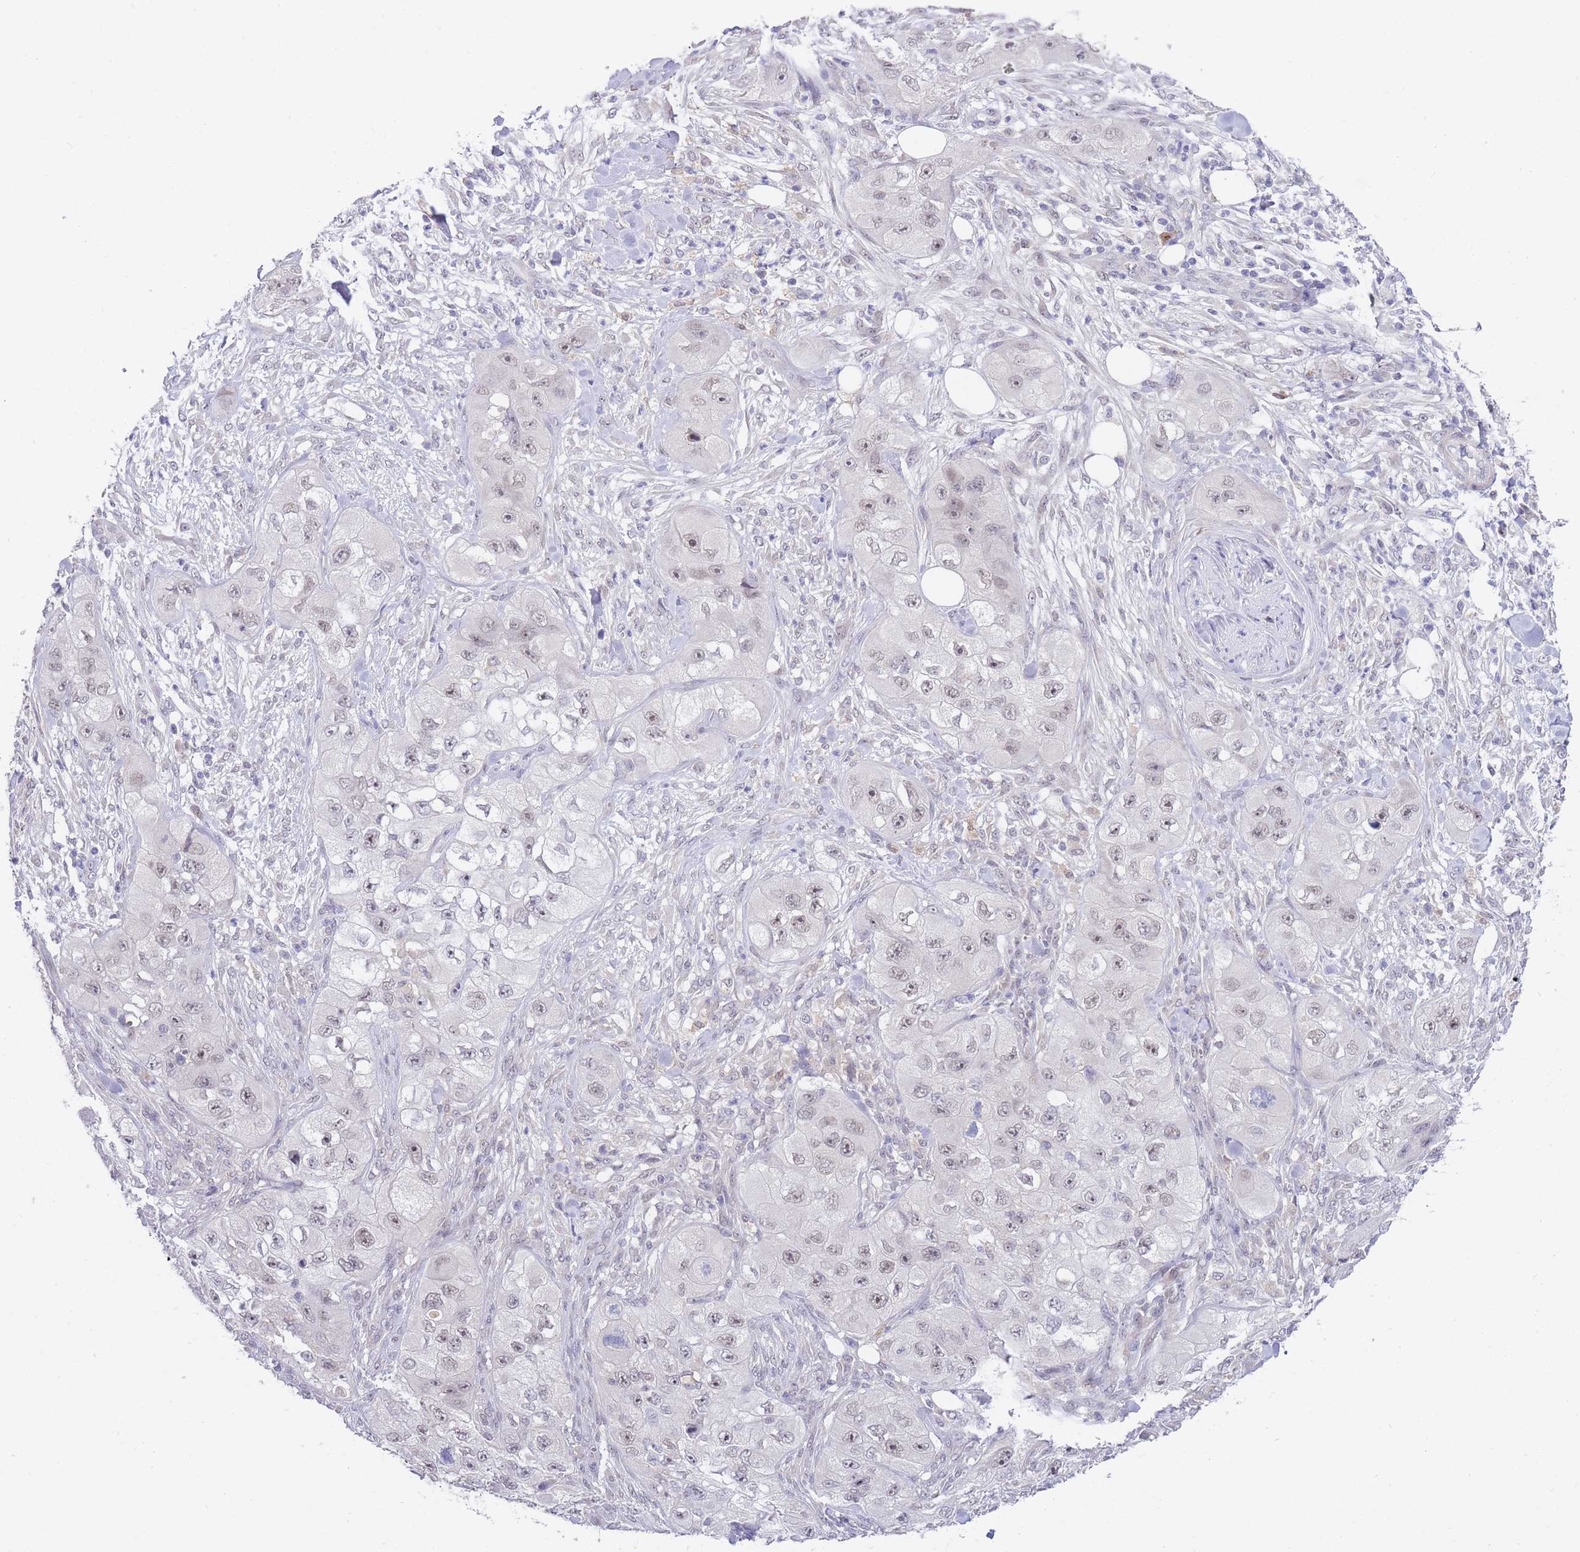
{"staining": {"intensity": "weak", "quantity": "<25%", "location": "nuclear"}, "tissue": "skin cancer", "cell_type": "Tumor cells", "image_type": "cancer", "snomed": [{"axis": "morphology", "description": "Squamous cell carcinoma, NOS"}, {"axis": "topography", "description": "Skin"}, {"axis": "topography", "description": "Subcutis"}], "caption": "Skin cancer stained for a protein using immunohistochemistry (IHC) exhibits no positivity tumor cells.", "gene": "SLC25A33", "patient": {"sex": "male", "age": 73}}